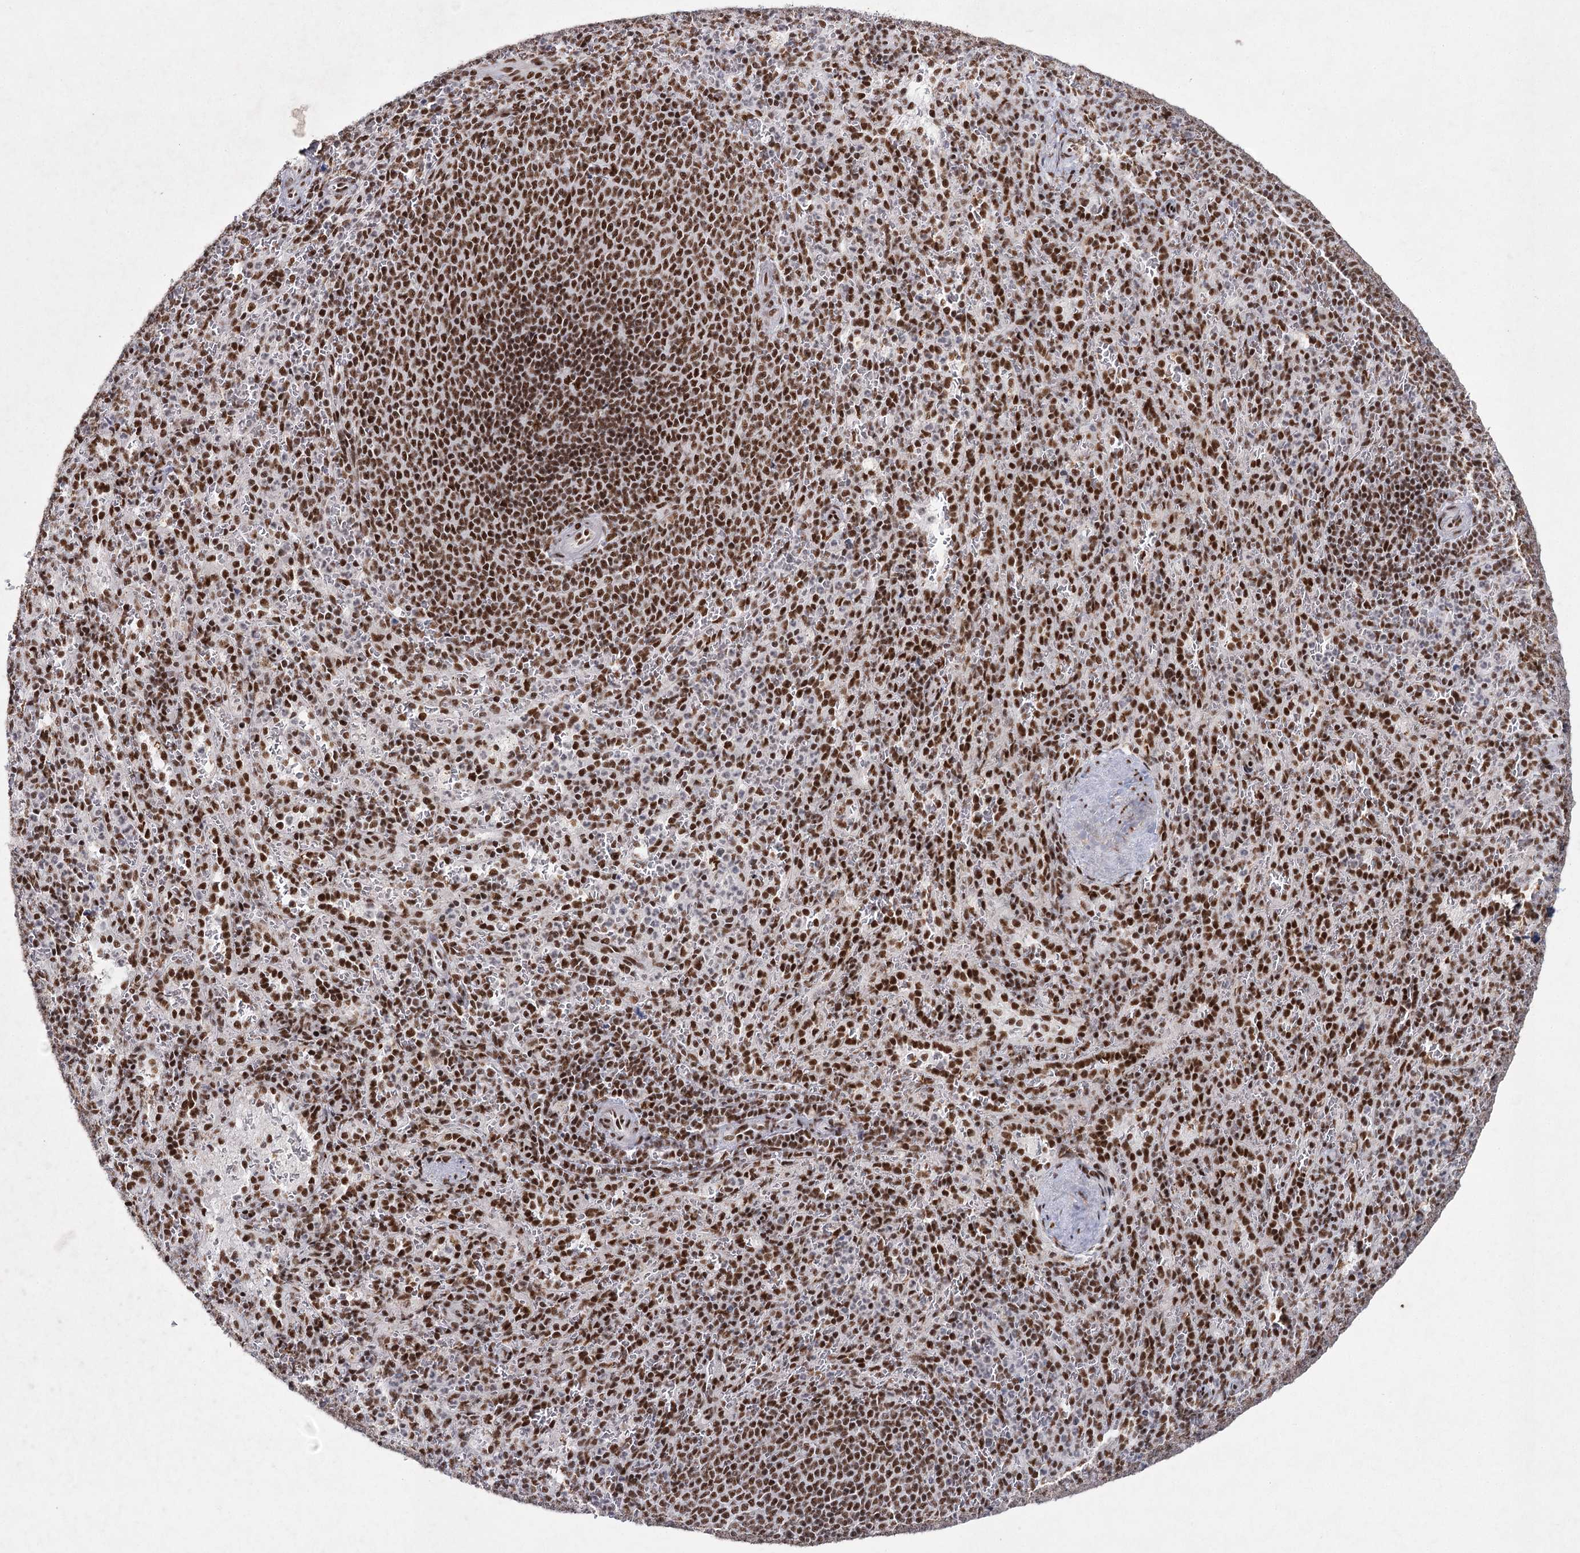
{"staining": {"intensity": "strong", "quantity": ">75%", "location": "nuclear"}, "tissue": "spleen", "cell_type": "Cells in red pulp", "image_type": "normal", "snomed": [{"axis": "morphology", "description": "Normal tissue, NOS"}, {"axis": "topography", "description": "Spleen"}], "caption": "High-power microscopy captured an immunohistochemistry (IHC) image of unremarkable spleen, revealing strong nuclear staining in about >75% of cells in red pulp.", "gene": "SCAF8", "patient": {"sex": "female", "age": 21}}